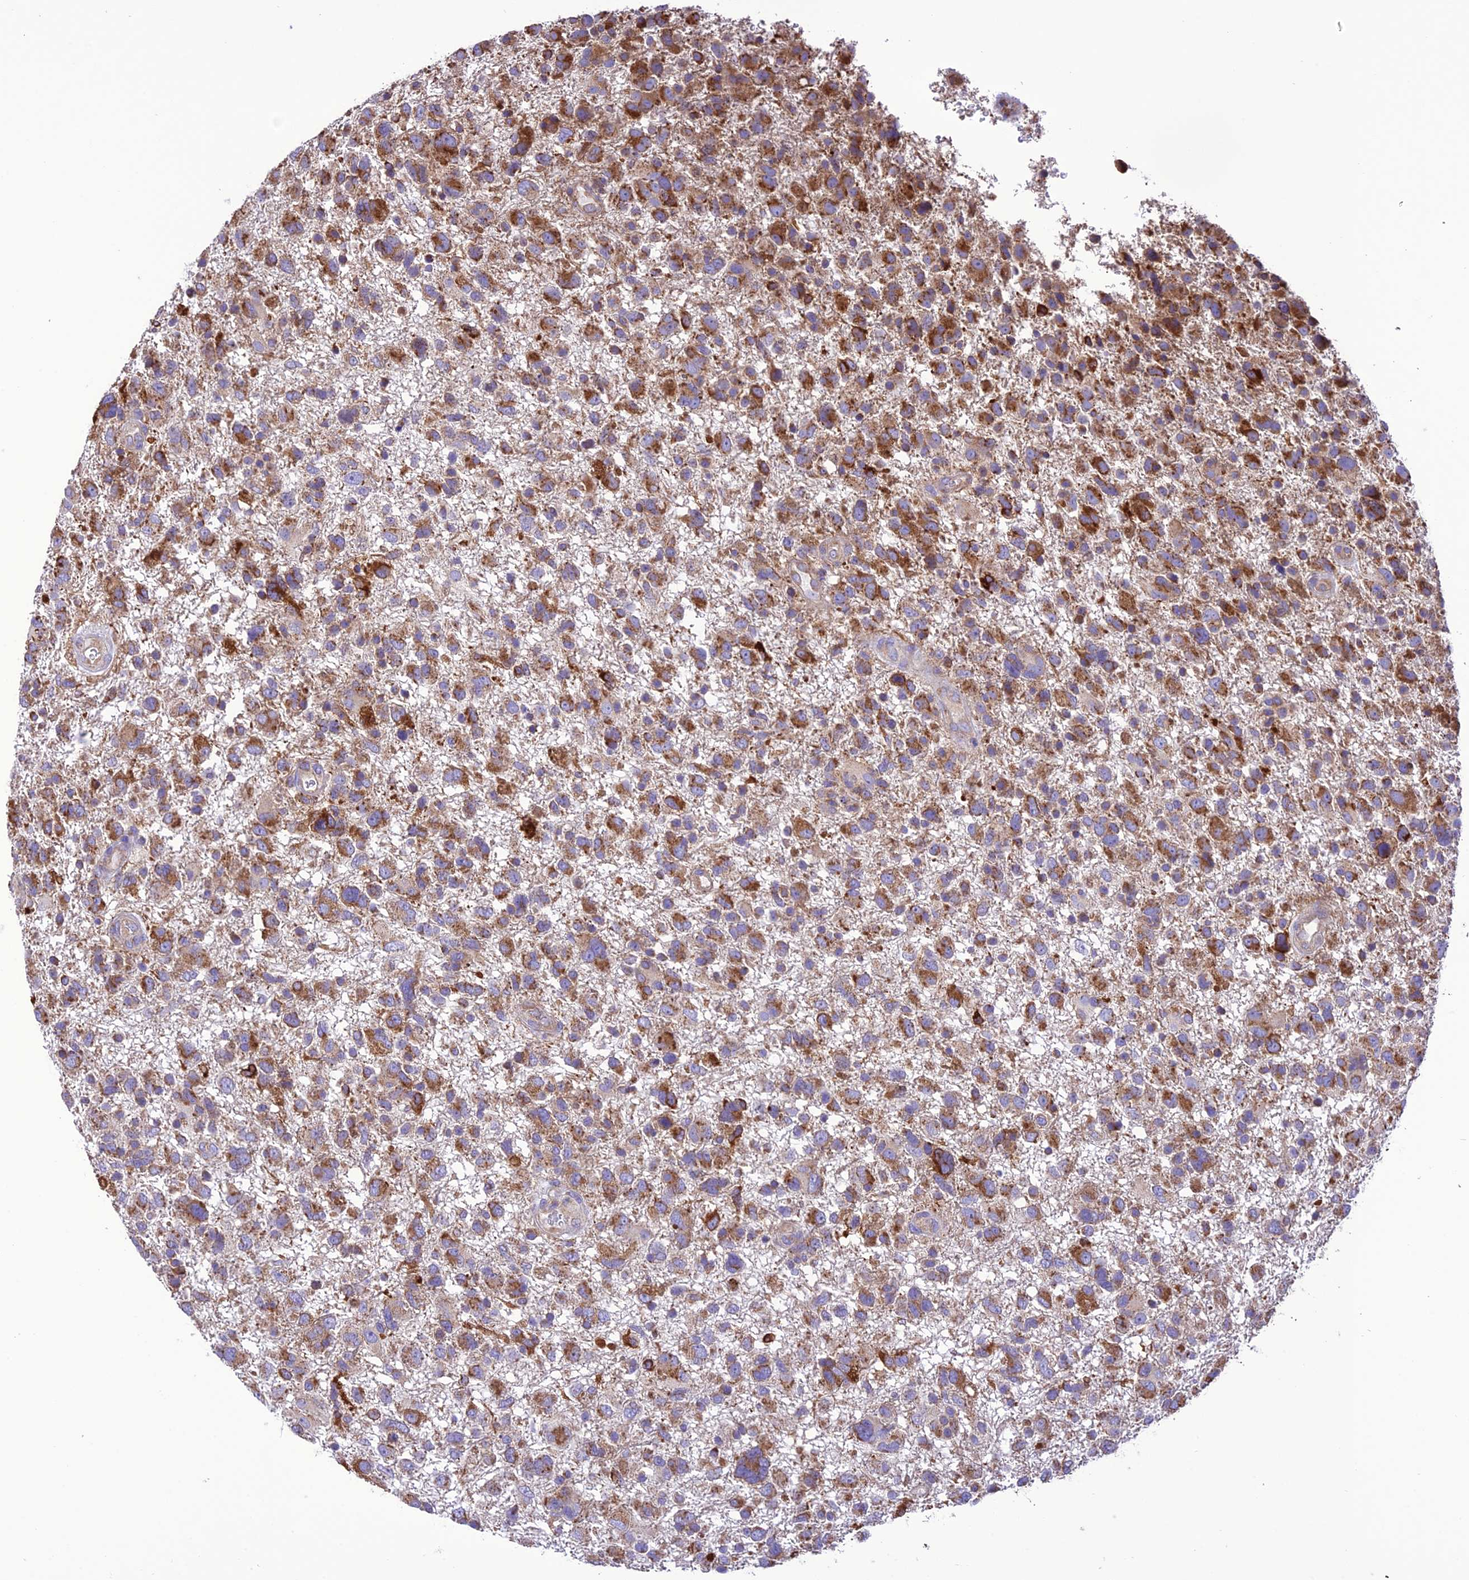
{"staining": {"intensity": "moderate", "quantity": ">75%", "location": "cytoplasmic/membranous"}, "tissue": "glioma", "cell_type": "Tumor cells", "image_type": "cancer", "snomed": [{"axis": "morphology", "description": "Glioma, malignant, High grade"}, {"axis": "topography", "description": "Brain"}], "caption": "The histopathology image reveals immunohistochemical staining of malignant glioma (high-grade). There is moderate cytoplasmic/membranous positivity is present in approximately >75% of tumor cells.", "gene": "MAP3K12", "patient": {"sex": "male", "age": 61}}